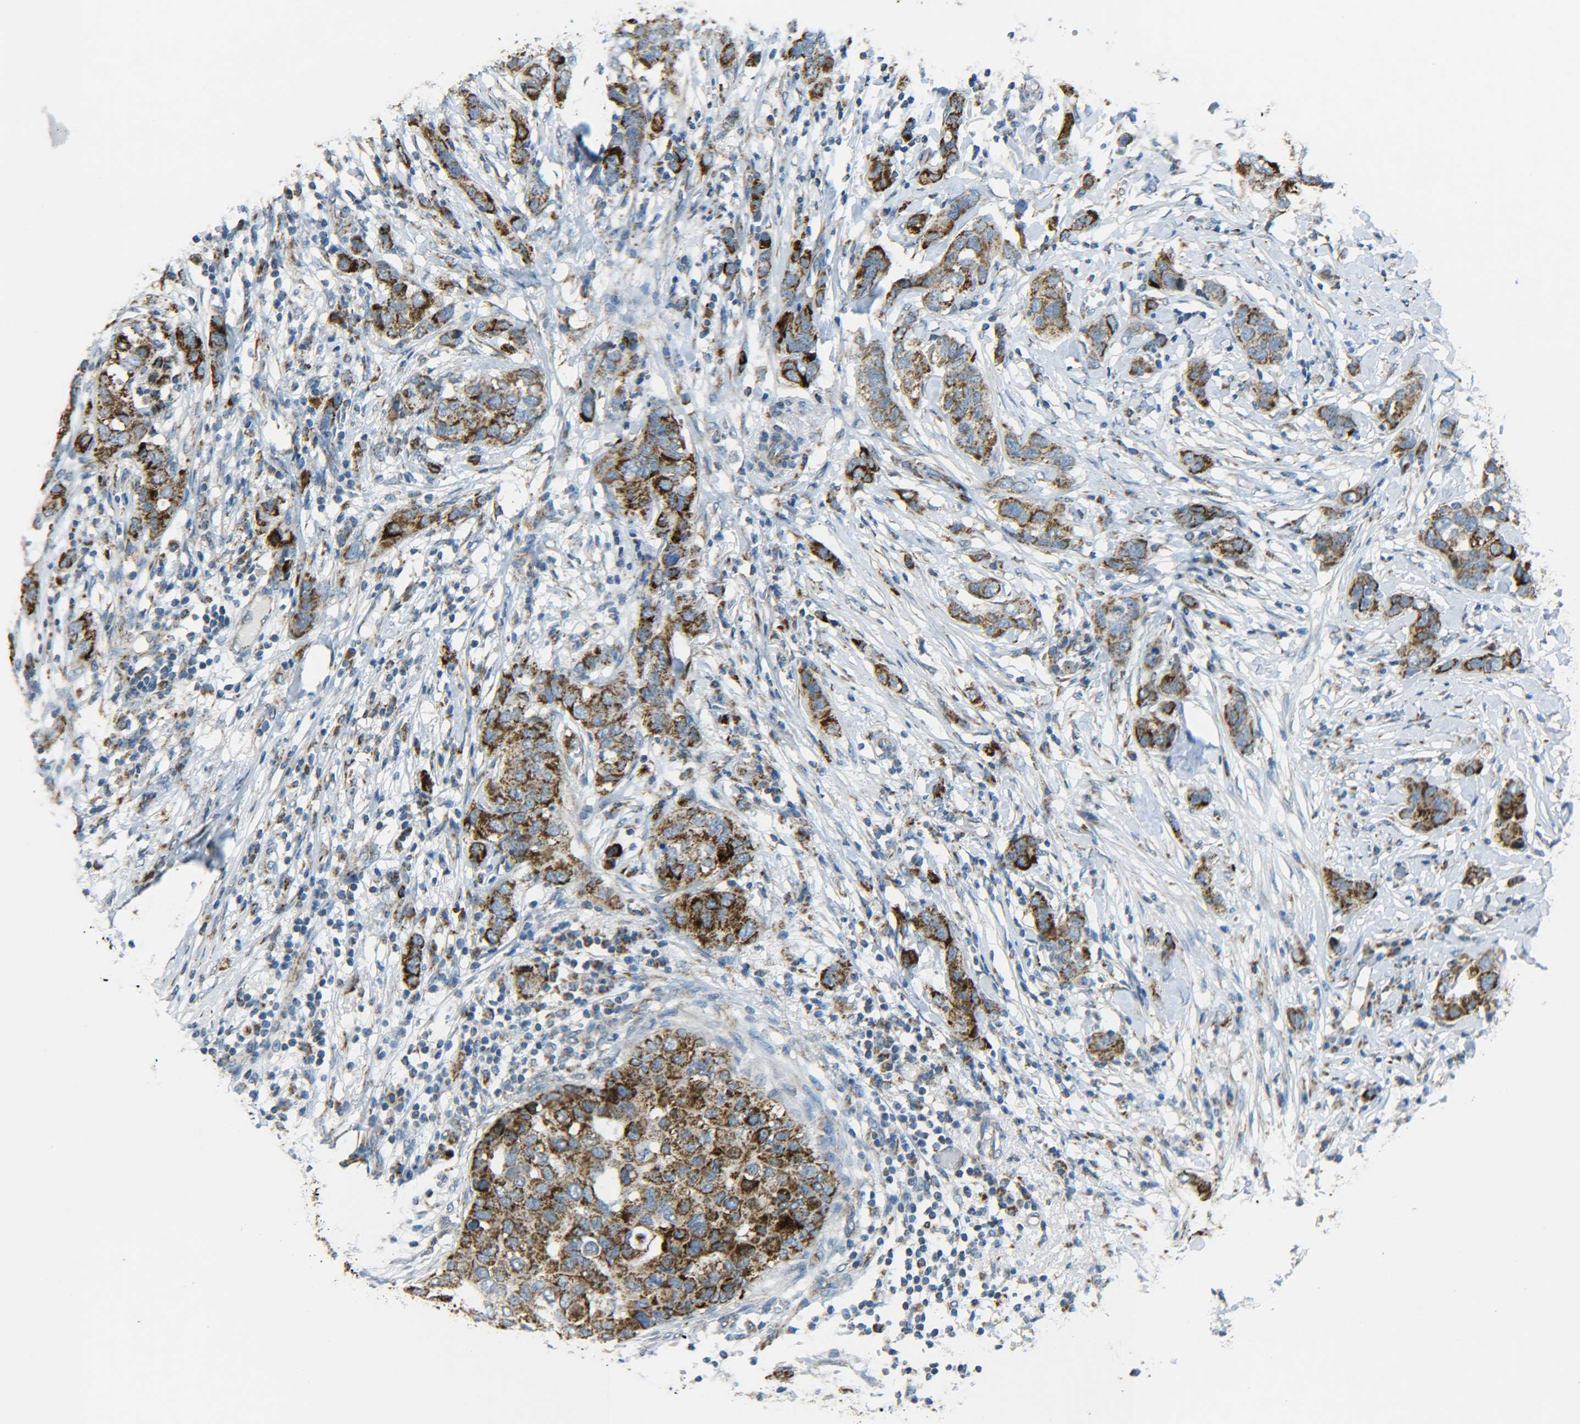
{"staining": {"intensity": "strong", "quantity": ">75%", "location": "cytoplasmic/membranous"}, "tissue": "breast cancer", "cell_type": "Tumor cells", "image_type": "cancer", "snomed": [{"axis": "morphology", "description": "Duct carcinoma"}, {"axis": "topography", "description": "Breast"}], "caption": "Breast cancer tissue displays strong cytoplasmic/membranous positivity in about >75% of tumor cells, visualized by immunohistochemistry.", "gene": "CYB5R1", "patient": {"sex": "female", "age": 50}}